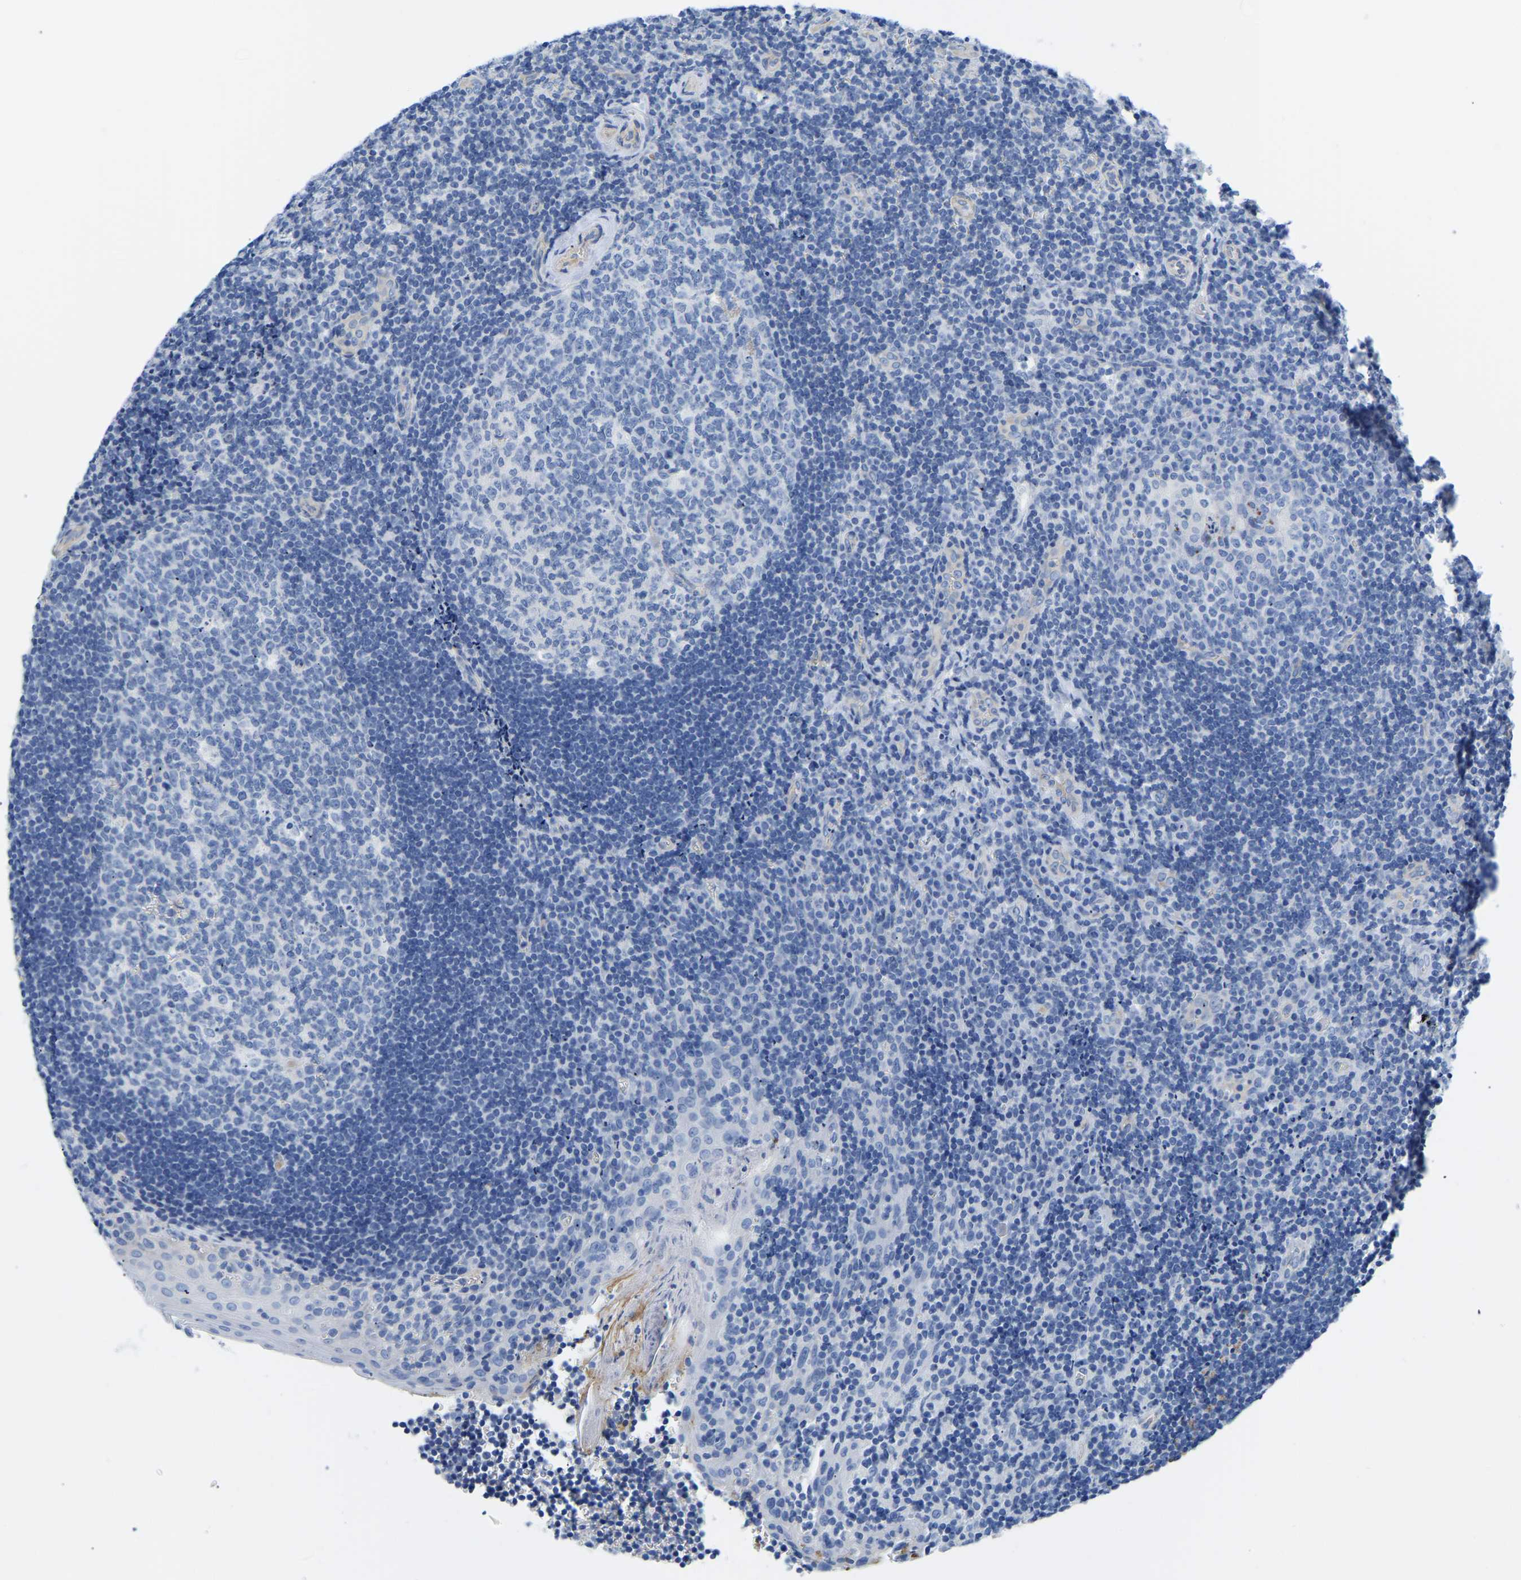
{"staining": {"intensity": "negative", "quantity": "none", "location": "none"}, "tissue": "tonsil", "cell_type": "Germinal center cells", "image_type": "normal", "snomed": [{"axis": "morphology", "description": "Normal tissue, NOS"}, {"axis": "morphology", "description": "Inflammation, NOS"}, {"axis": "topography", "description": "Tonsil"}], "caption": "This is an immunohistochemistry photomicrograph of benign tonsil. There is no positivity in germinal center cells.", "gene": "UPK3A", "patient": {"sex": "female", "age": 31}}